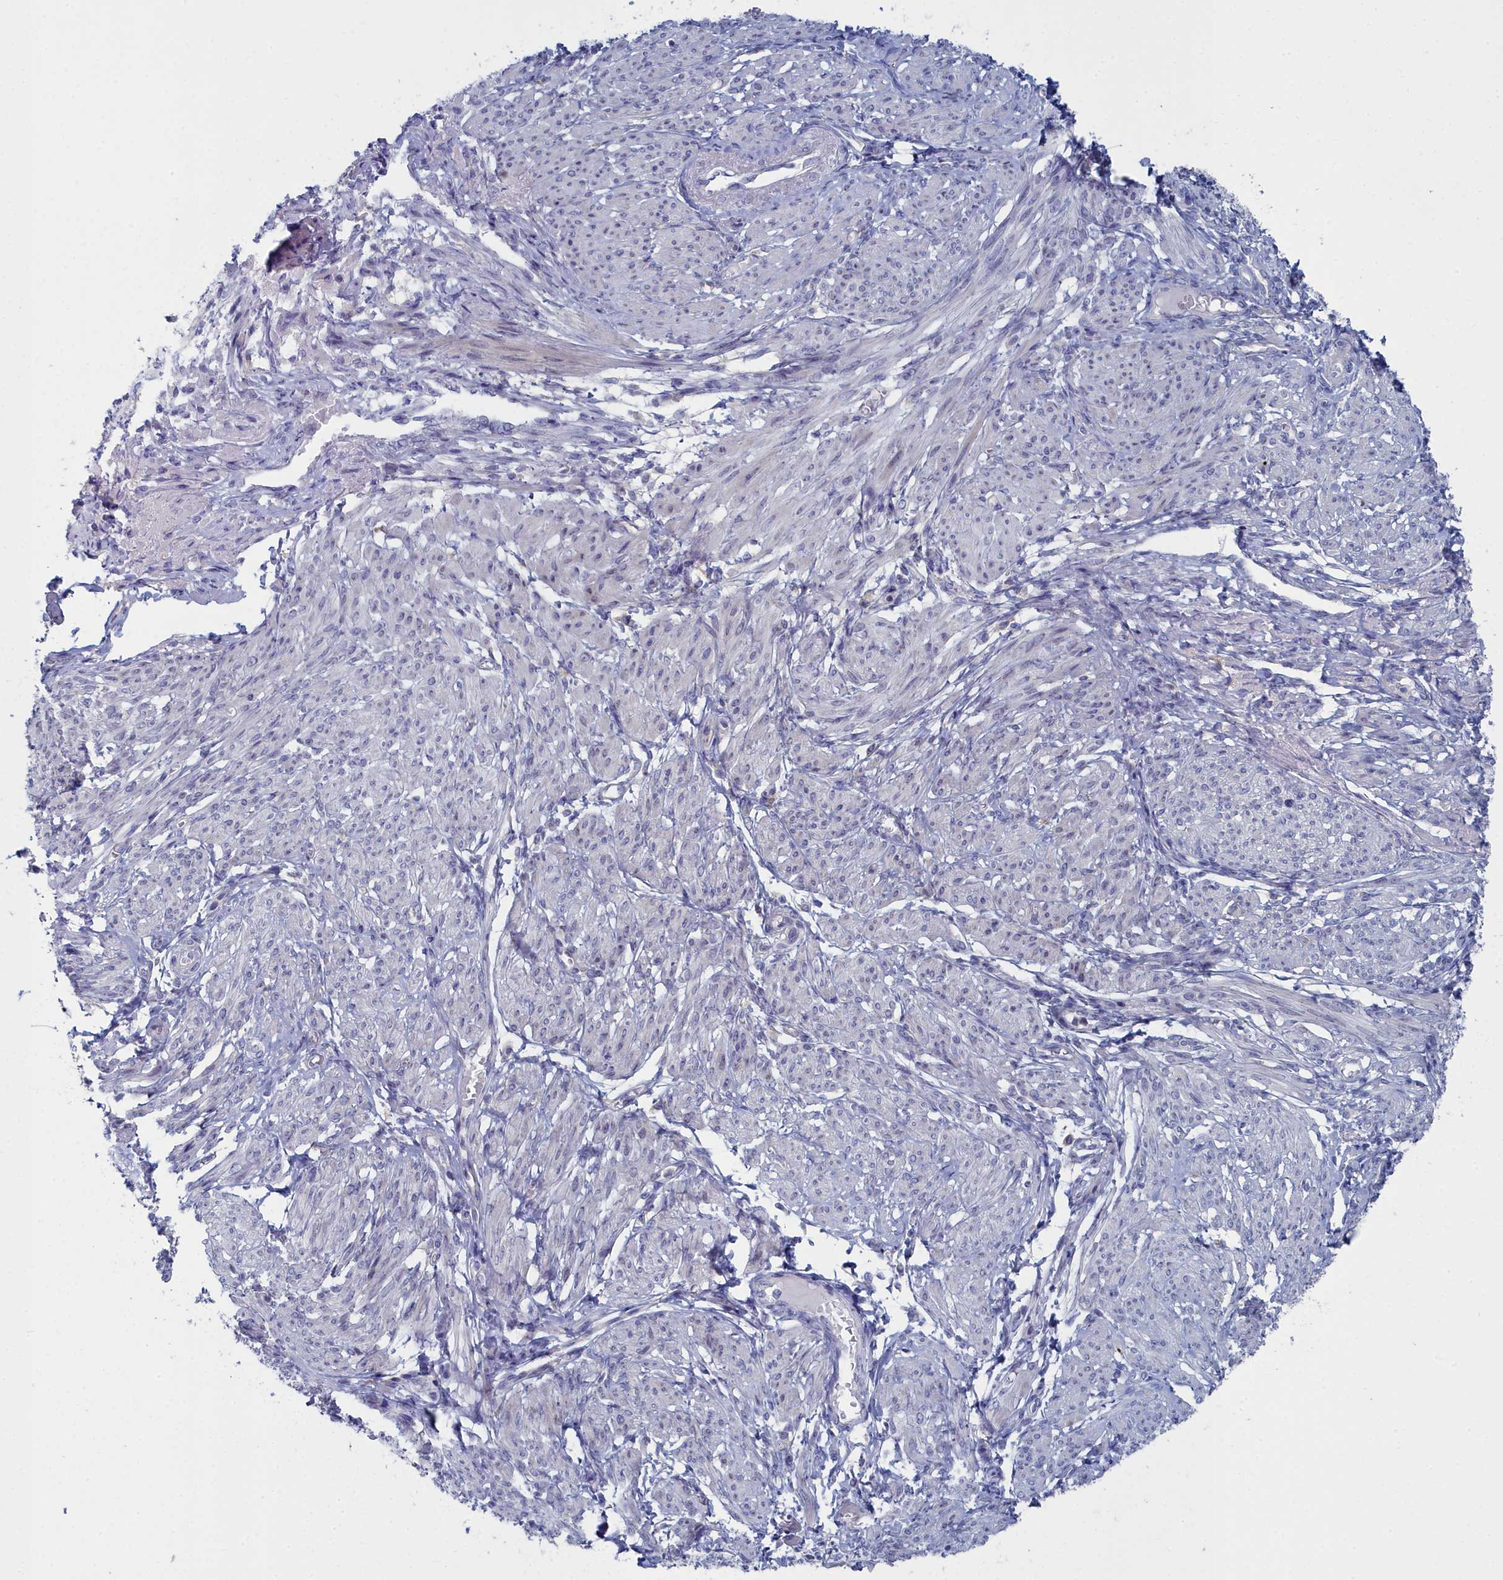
{"staining": {"intensity": "negative", "quantity": "none", "location": "none"}, "tissue": "smooth muscle", "cell_type": "Smooth muscle cells", "image_type": "normal", "snomed": [{"axis": "morphology", "description": "Normal tissue, NOS"}, {"axis": "topography", "description": "Smooth muscle"}], "caption": "DAB (3,3'-diaminobenzidine) immunohistochemical staining of normal smooth muscle reveals no significant positivity in smooth muscle cells.", "gene": "CCDC149", "patient": {"sex": "female", "age": 39}}